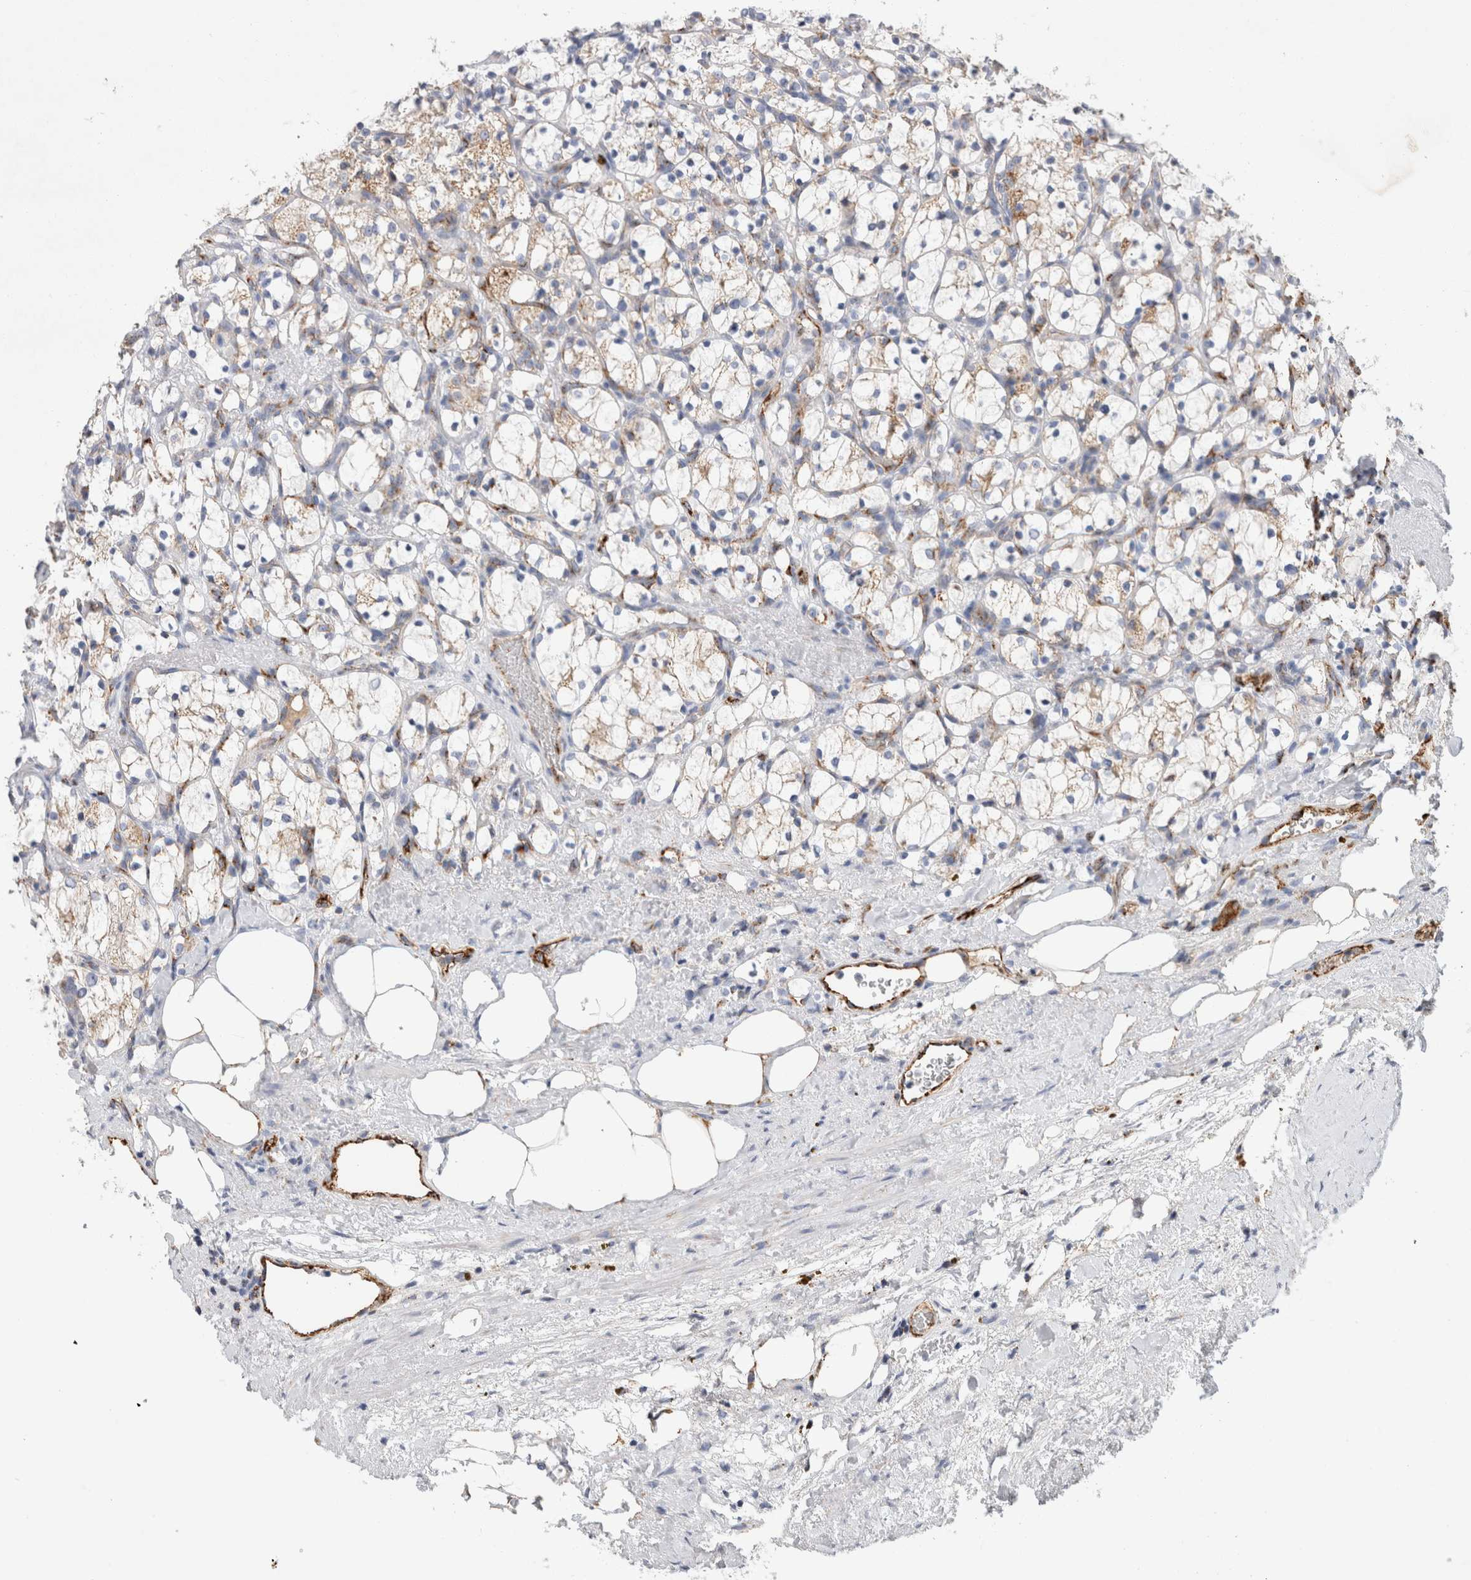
{"staining": {"intensity": "weak", "quantity": "25%-75%", "location": "cytoplasmic/membranous"}, "tissue": "renal cancer", "cell_type": "Tumor cells", "image_type": "cancer", "snomed": [{"axis": "morphology", "description": "Adenocarcinoma, NOS"}, {"axis": "topography", "description": "Kidney"}], "caption": "Immunohistochemistry of renal adenocarcinoma shows low levels of weak cytoplasmic/membranous expression in approximately 25%-75% of tumor cells.", "gene": "IARS2", "patient": {"sex": "female", "age": 69}}